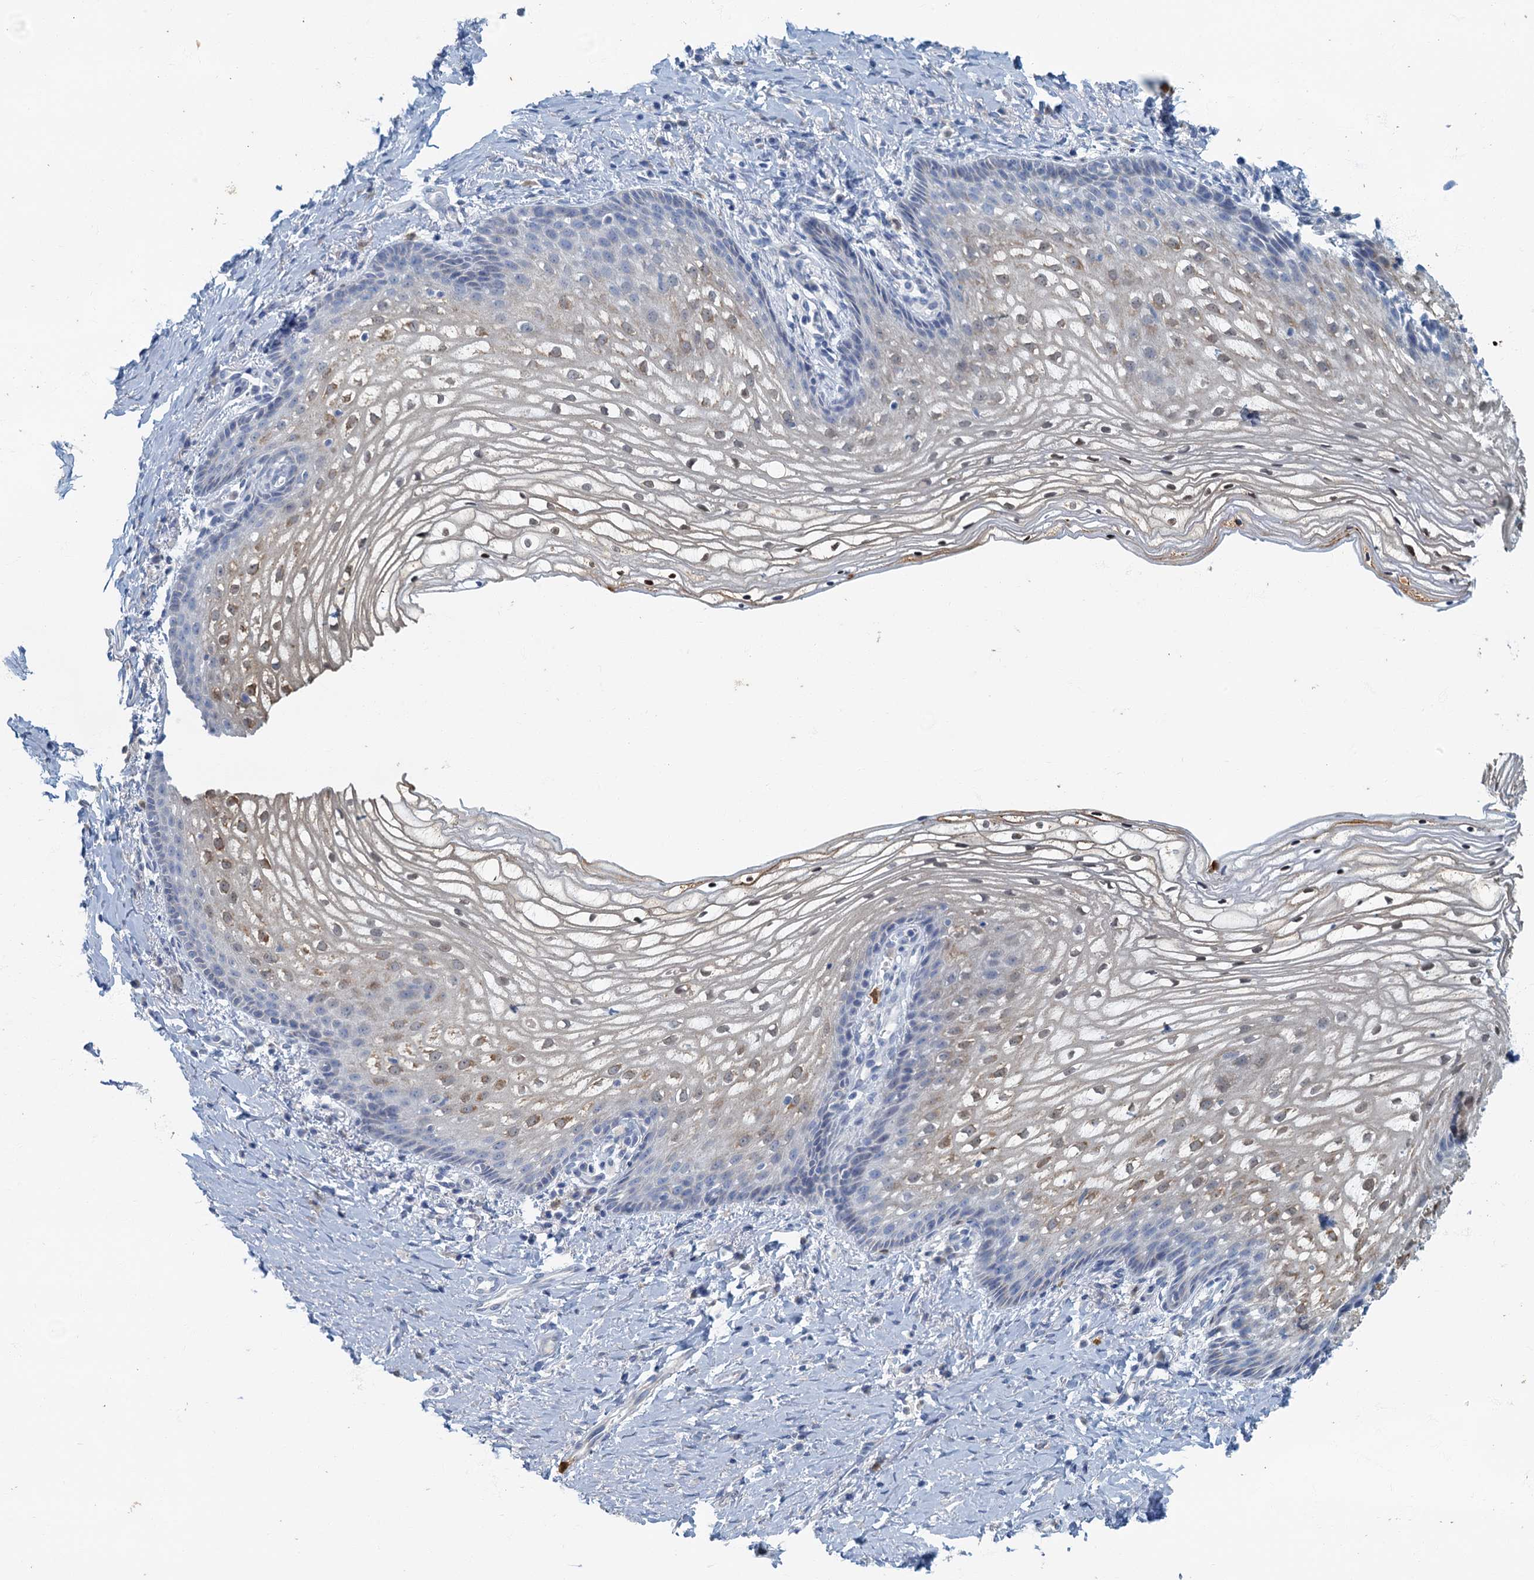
{"staining": {"intensity": "moderate", "quantity": "<25%", "location": "cytoplasmic/membranous,nuclear"}, "tissue": "vagina", "cell_type": "Squamous epithelial cells", "image_type": "normal", "snomed": [{"axis": "morphology", "description": "Normal tissue, NOS"}, {"axis": "topography", "description": "Vagina"}], "caption": "Human vagina stained with a brown dye displays moderate cytoplasmic/membranous,nuclear positive expression in about <25% of squamous epithelial cells.", "gene": "ANKDD1A", "patient": {"sex": "female", "age": 60}}